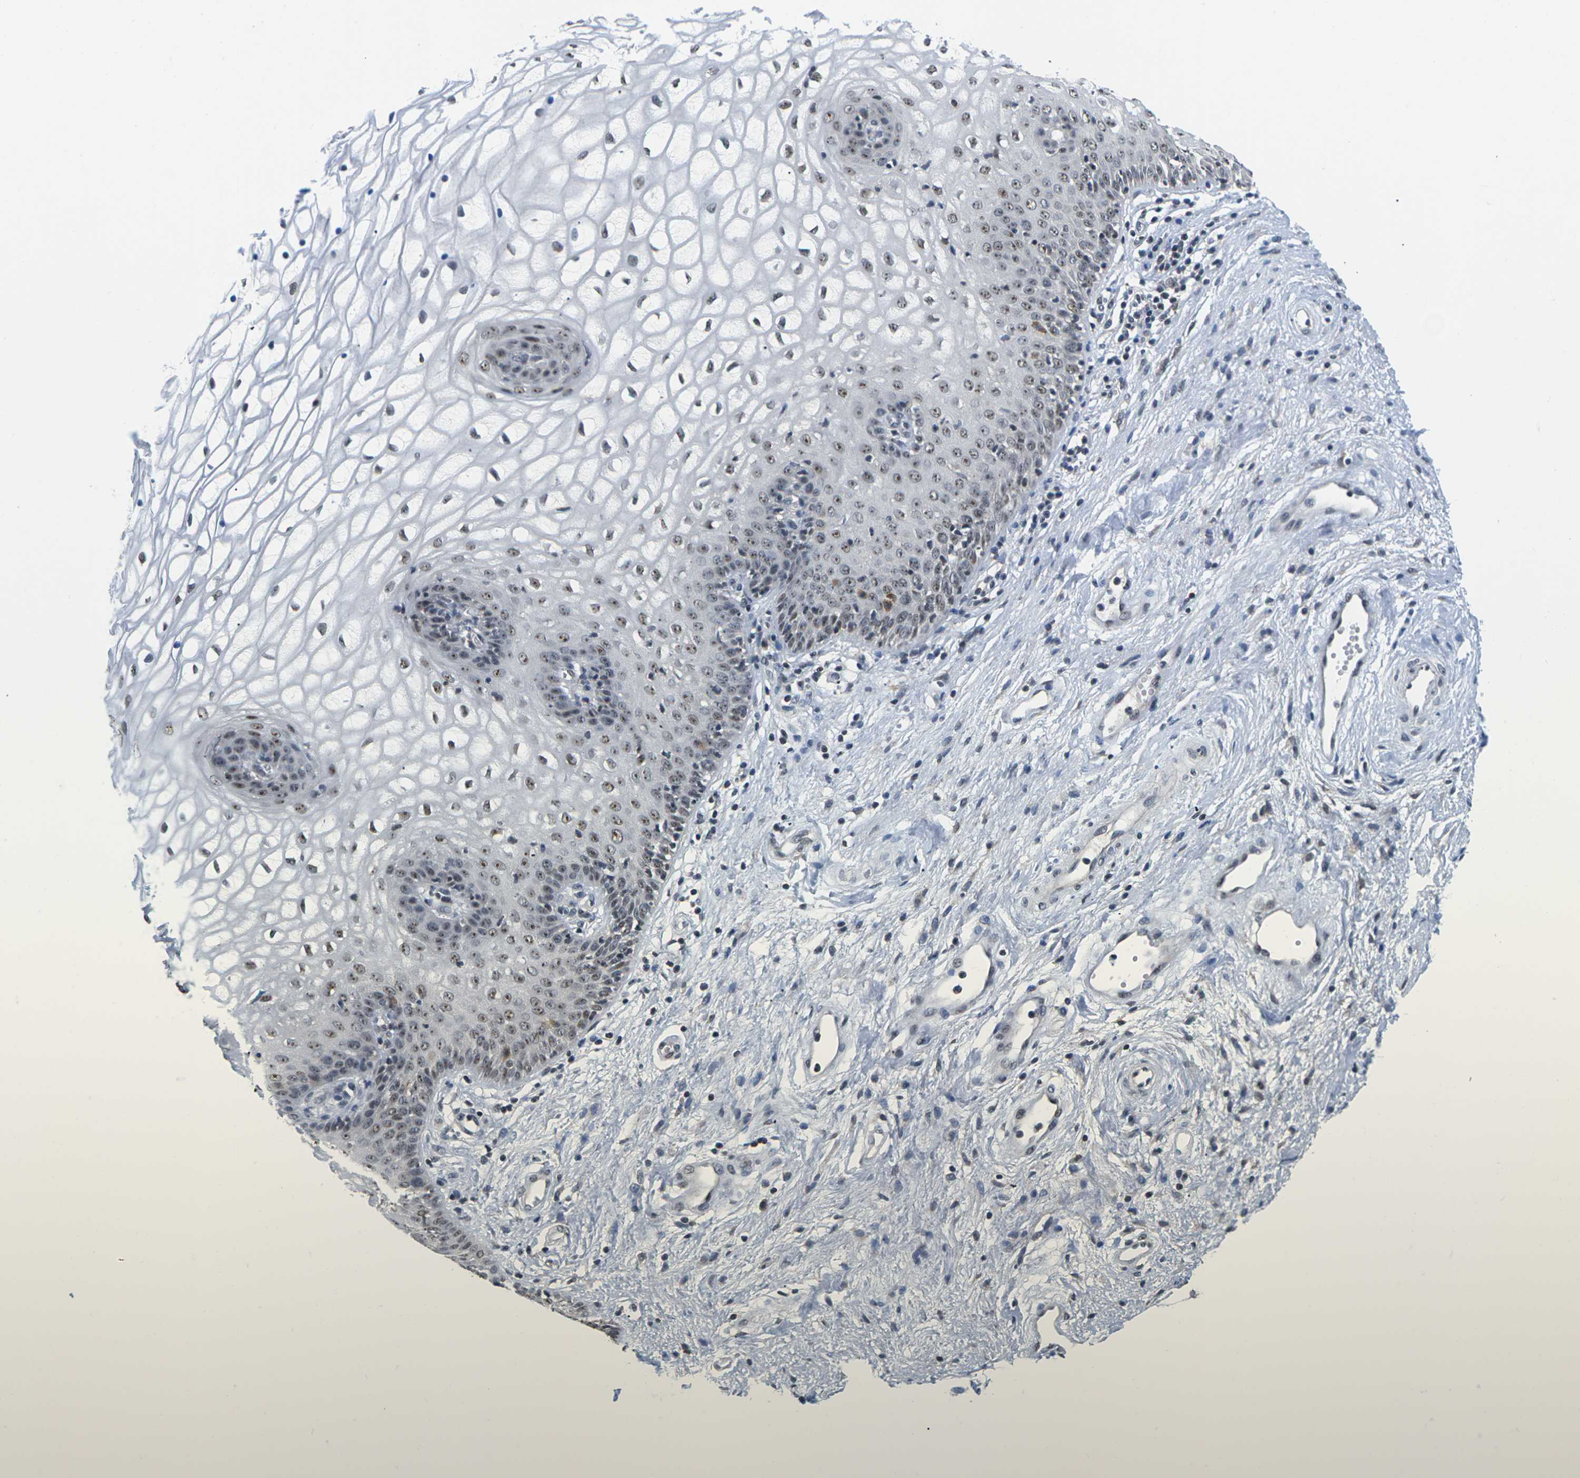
{"staining": {"intensity": "moderate", "quantity": ">75%", "location": "nuclear"}, "tissue": "vagina", "cell_type": "Squamous epithelial cells", "image_type": "normal", "snomed": [{"axis": "morphology", "description": "Normal tissue, NOS"}, {"axis": "topography", "description": "Vagina"}], "caption": "The image exhibits immunohistochemical staining of normal vagina. There is moderate nuclear expression is identified in approximately >75% of squamous epithelial cells.", "gene": "NSRP1", "patient": {"sex": "female", "age": 34}}